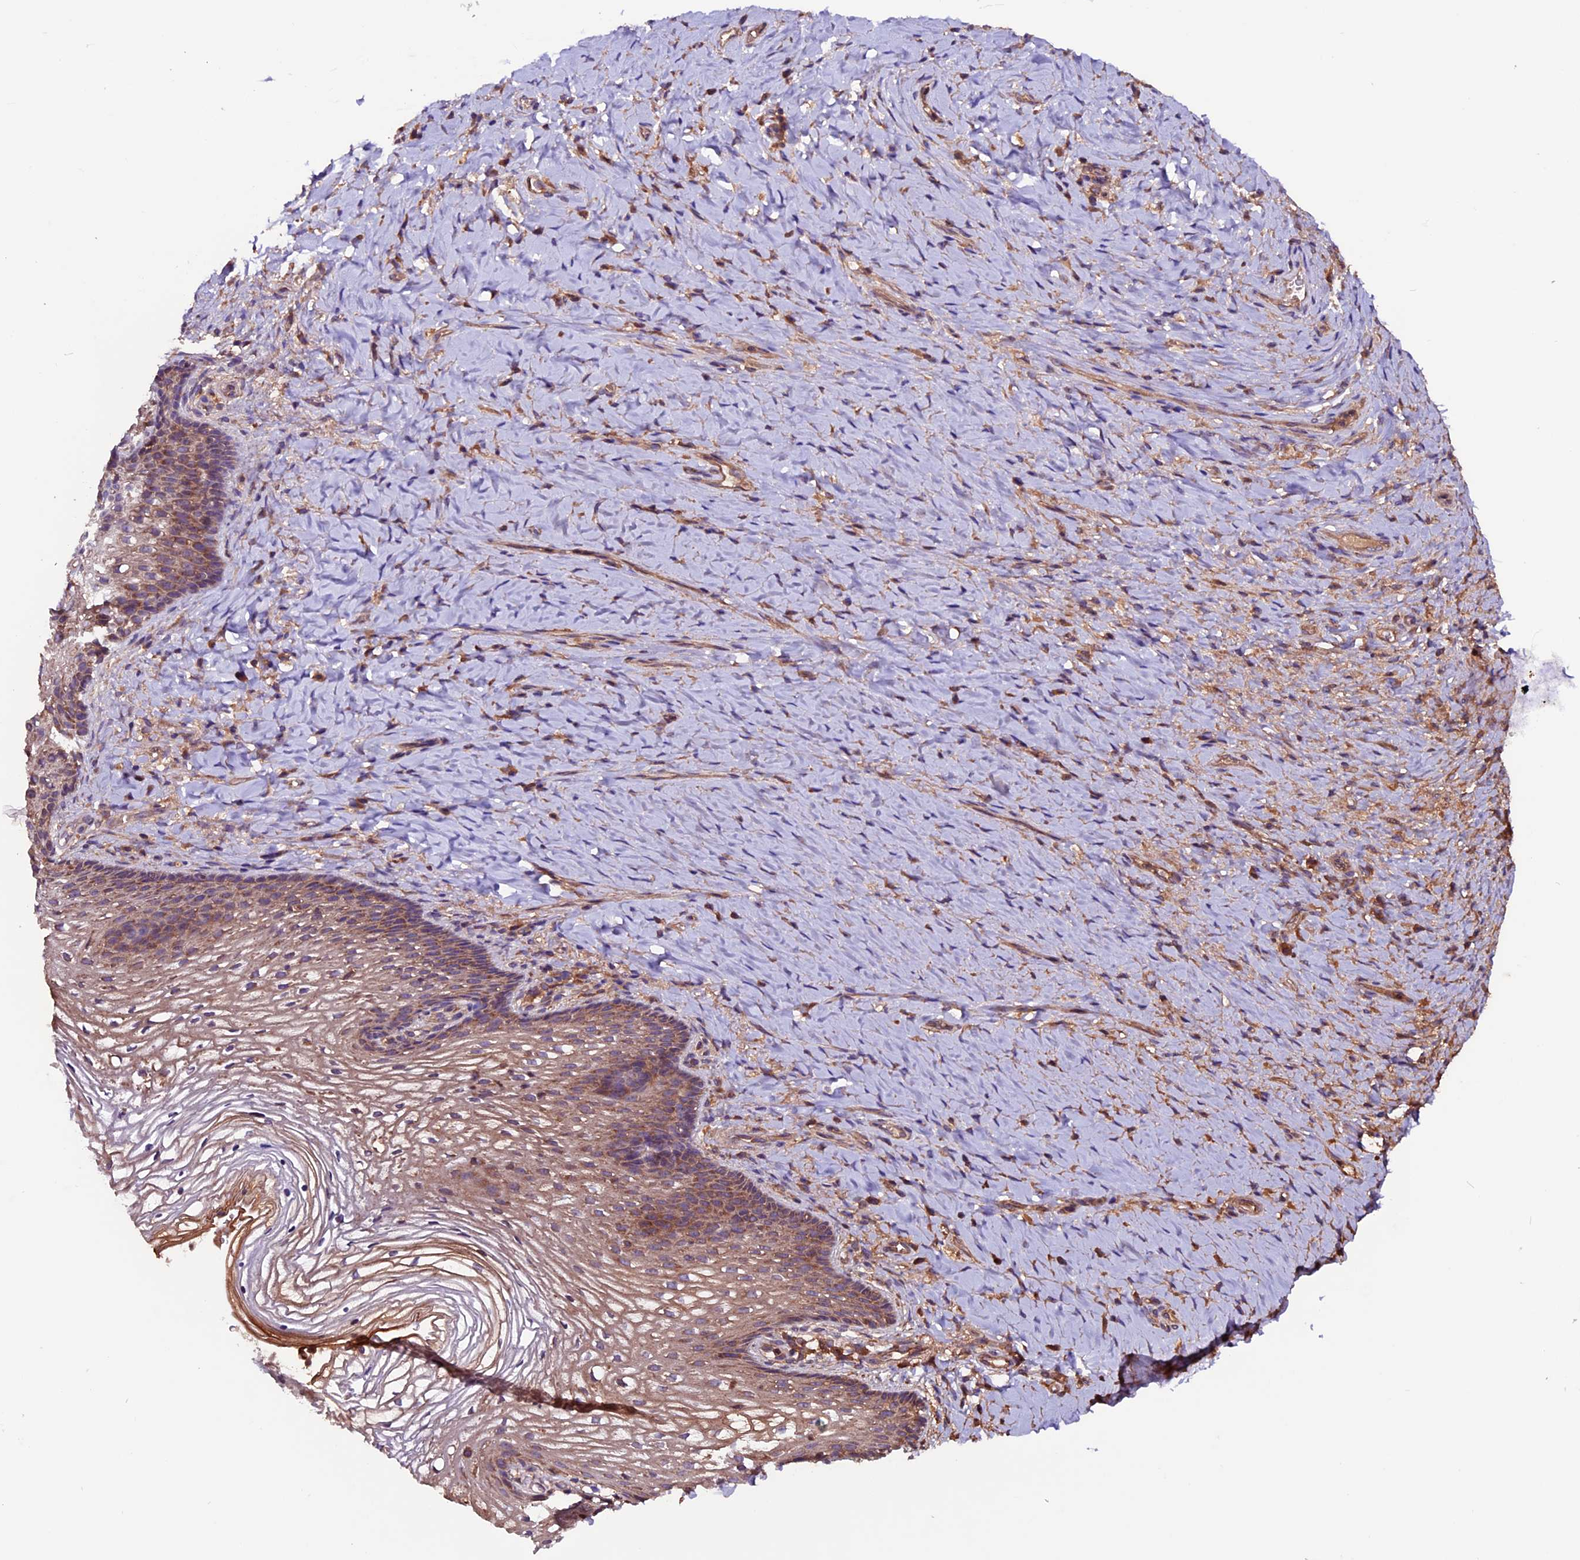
{"staining": {"intensity": "moderate", "quantity": ">75%", "location": "cytoplasmic/membranous"}, "tissue": "vagina", "cell_type": "Squamous epithelial cells", "image_type": "normal", "snomed": [{"axis": "morphology", "description": "Normal tissue, NOS"}, {"axis": "topography", "description": "Vagina"}], "caption": "Approximately >75% of squamous epithelial cells in unremarkable vagina display moderate cytoplasmic/membranous protein expression as visualized by brown immunohistochemical staining.", "gene": "ZNF598", "patient": {"sex": "female", "age": 60}}